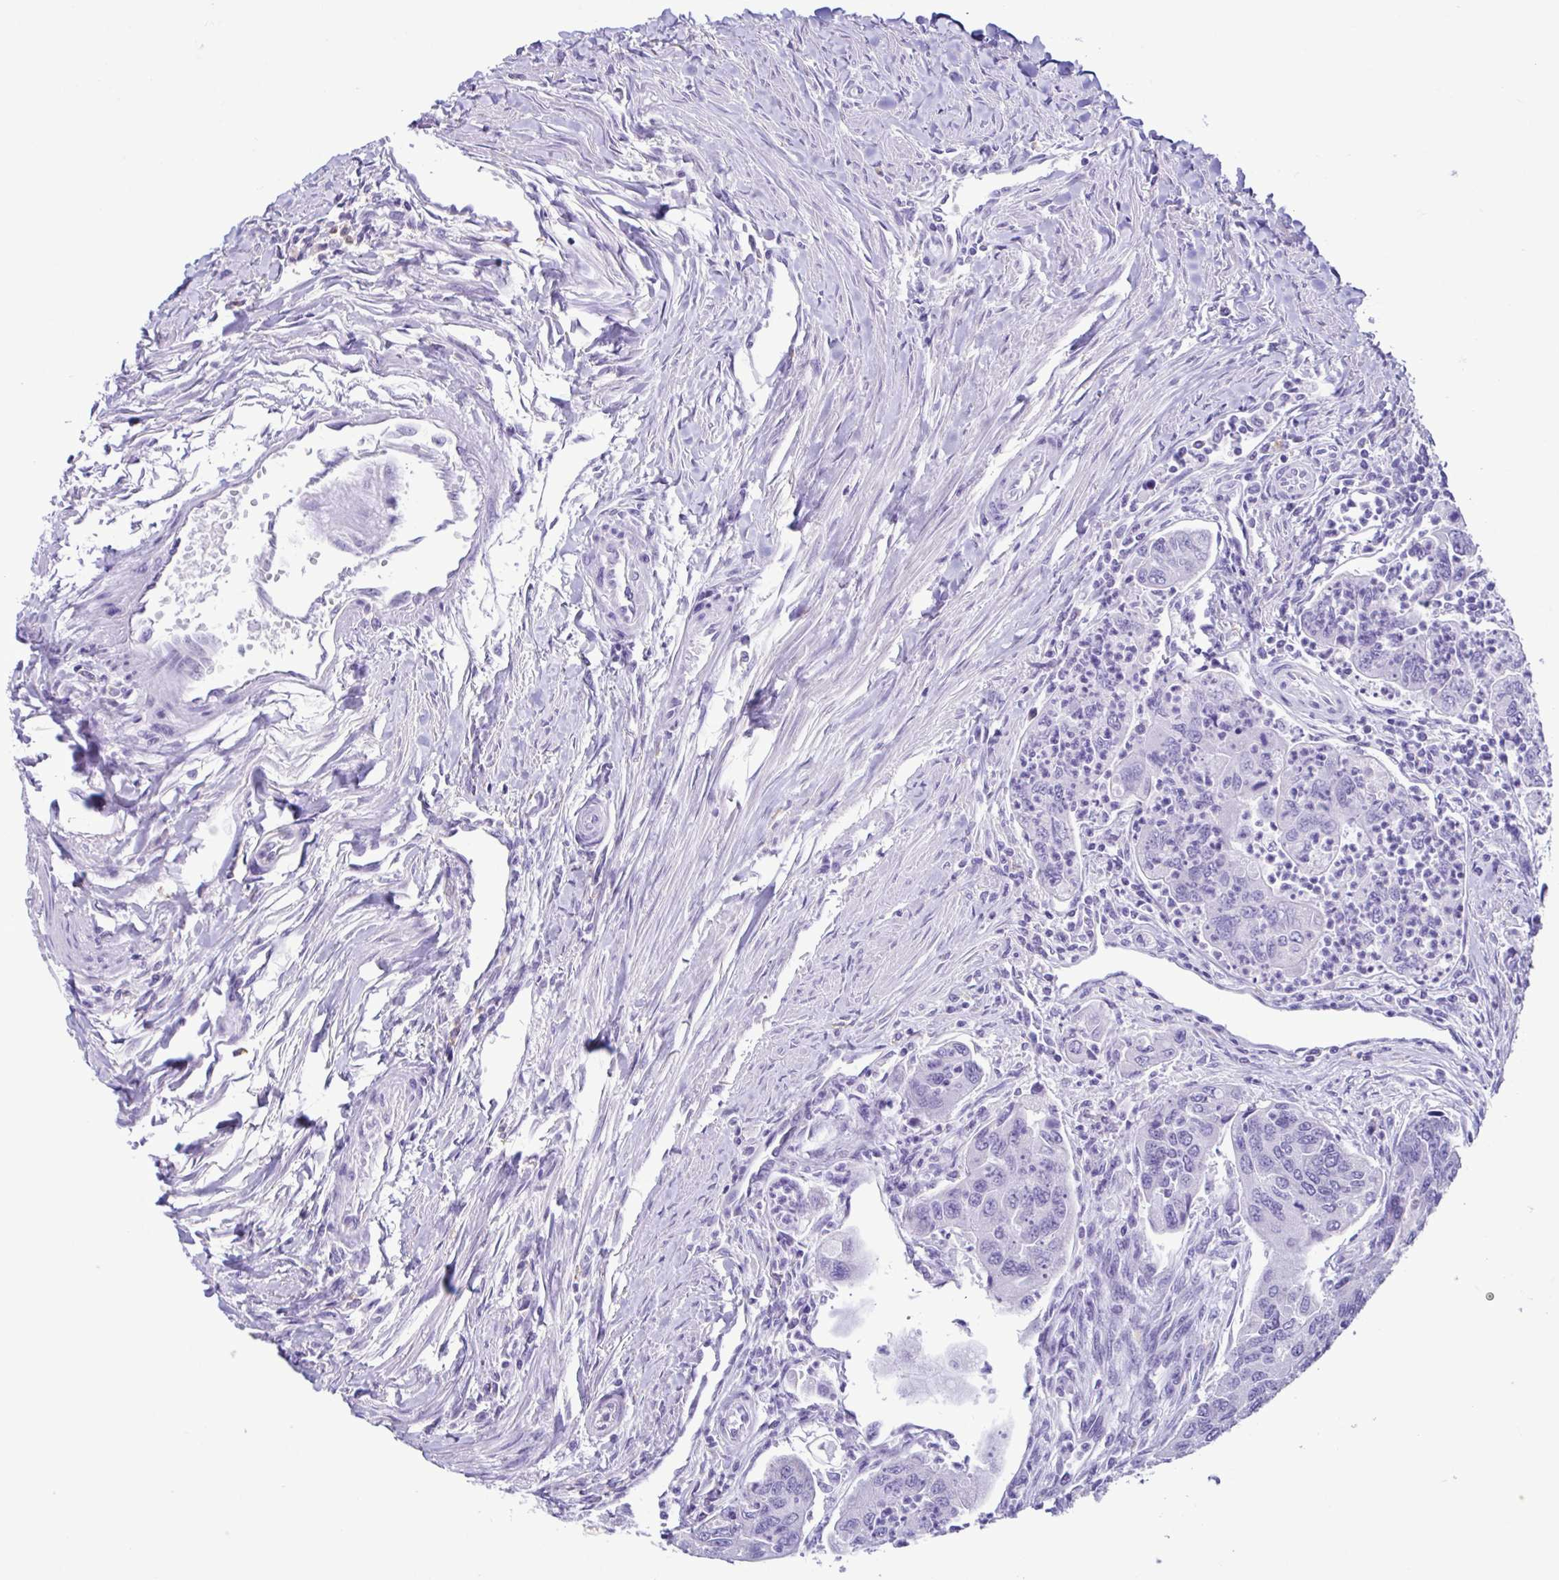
{"staining": {"intensity": "negative", "quantity": "none", "location": "none"}, "tissue": "colorectal cancer", "cell_type": "Tumor cells", "image_type": "cancer", "snomed": [{"axis": "morphology", "description": "Adenocarcinoma, NOS"}, {"axis": "topography", "description": "Colon"}], "caption": "High magnification brightfield microscopy of adenocarcinoma (colorectal) stained with DAB (brown) and counterstained with hematoxylin (blue): tumor cells show no significant positivity.", "gene": "SPATA16", "patient": {"sex": "female", "age": 67}}